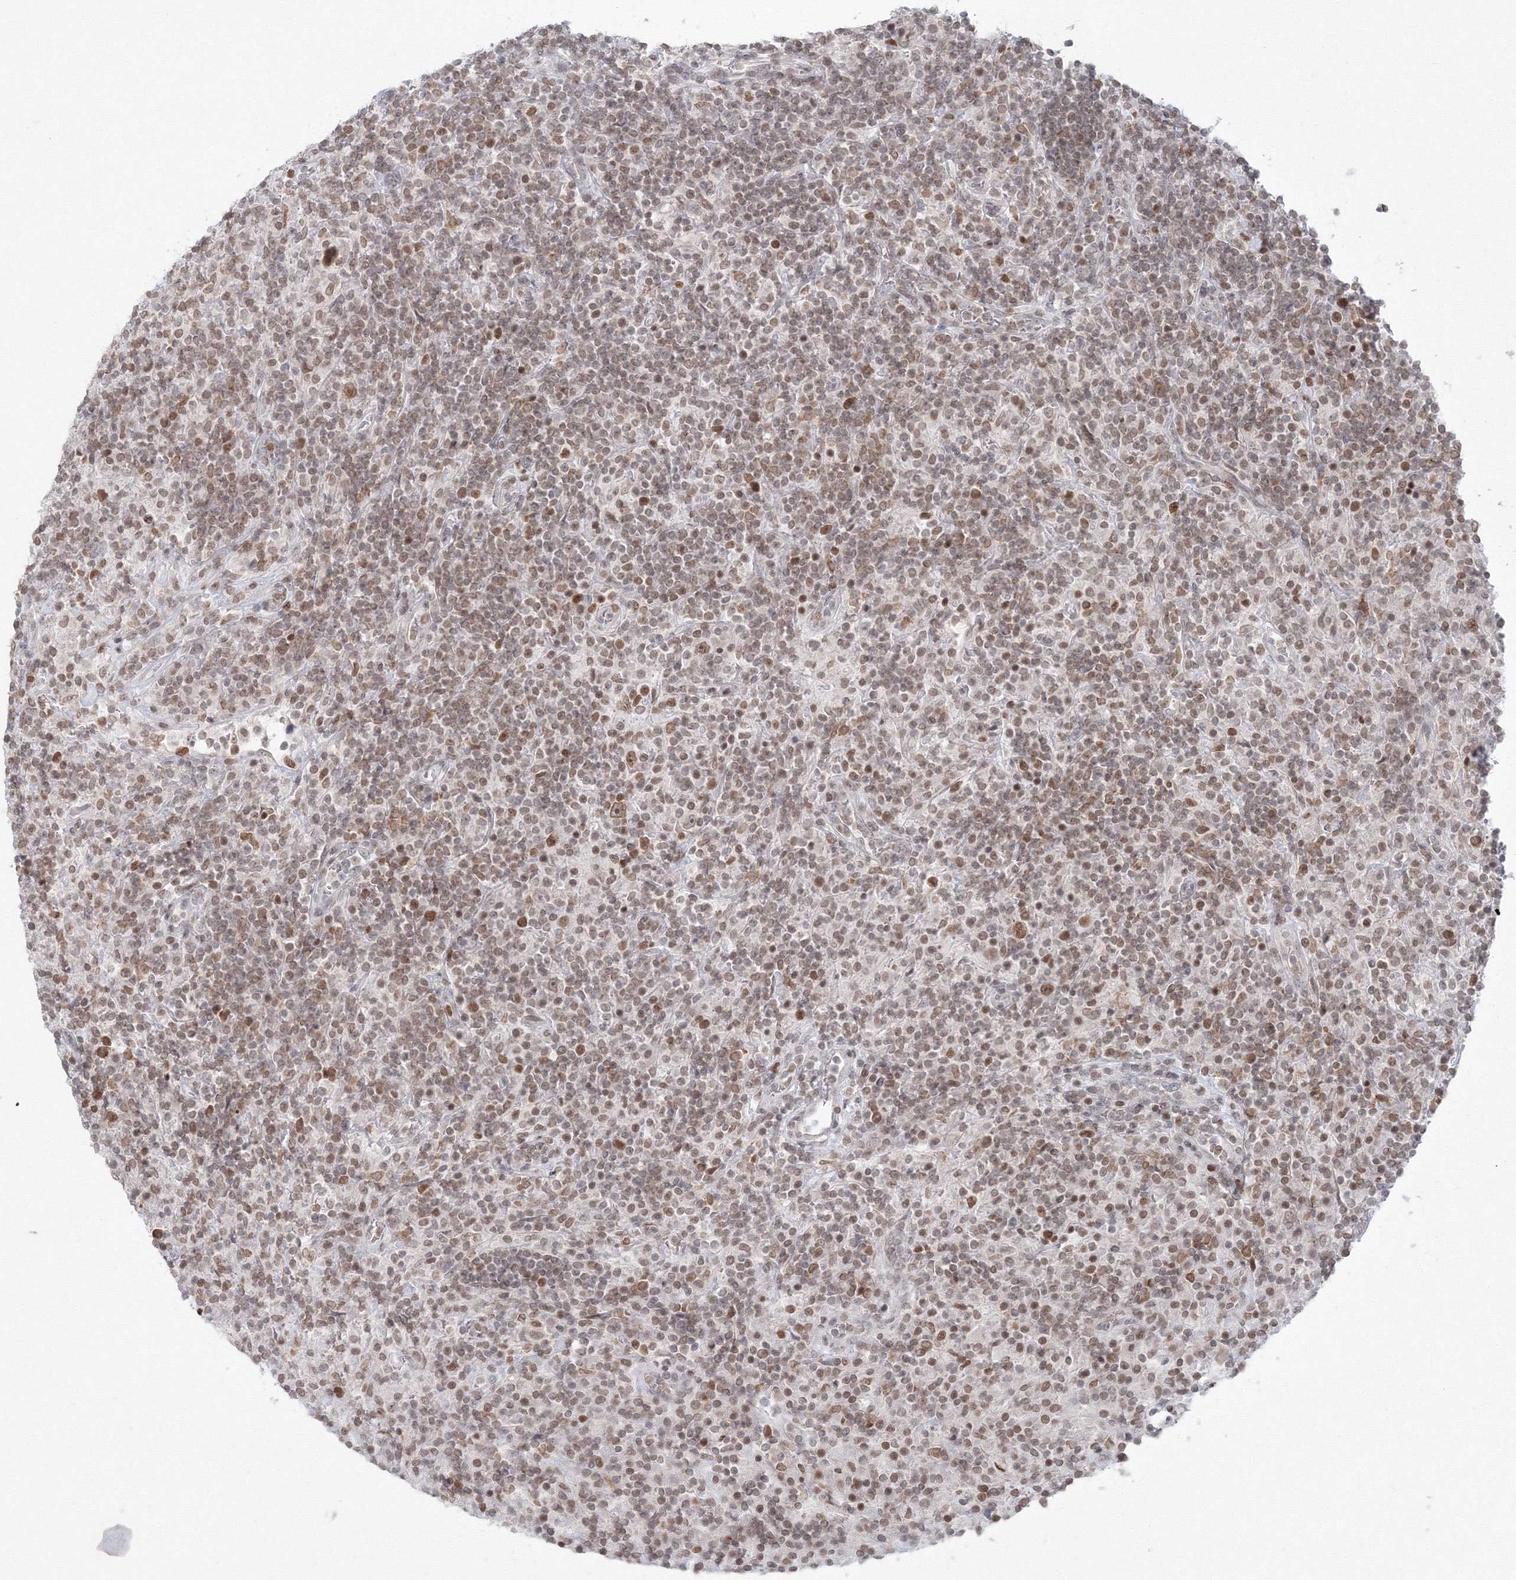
{"staining": {"intensity": "moderate", "quantity": ">75%", "location": "nuclear"}, "tissue": "lymphoma", "cell_type": "Tumor cells", "image_type": "cancer", "snomed": [{"axis": "morphology", "description": "Hodgkin's disease, NOS"}, {"axis": "topography", "description": "Lymph node"}], "caption": "Moderate nuclear positivity for a protein is appreciated in approximately >75% of tumor cells of lymphoma using IHC.", "gene": "KIF4A", "patient": {"sex": "male", "age": 70}}